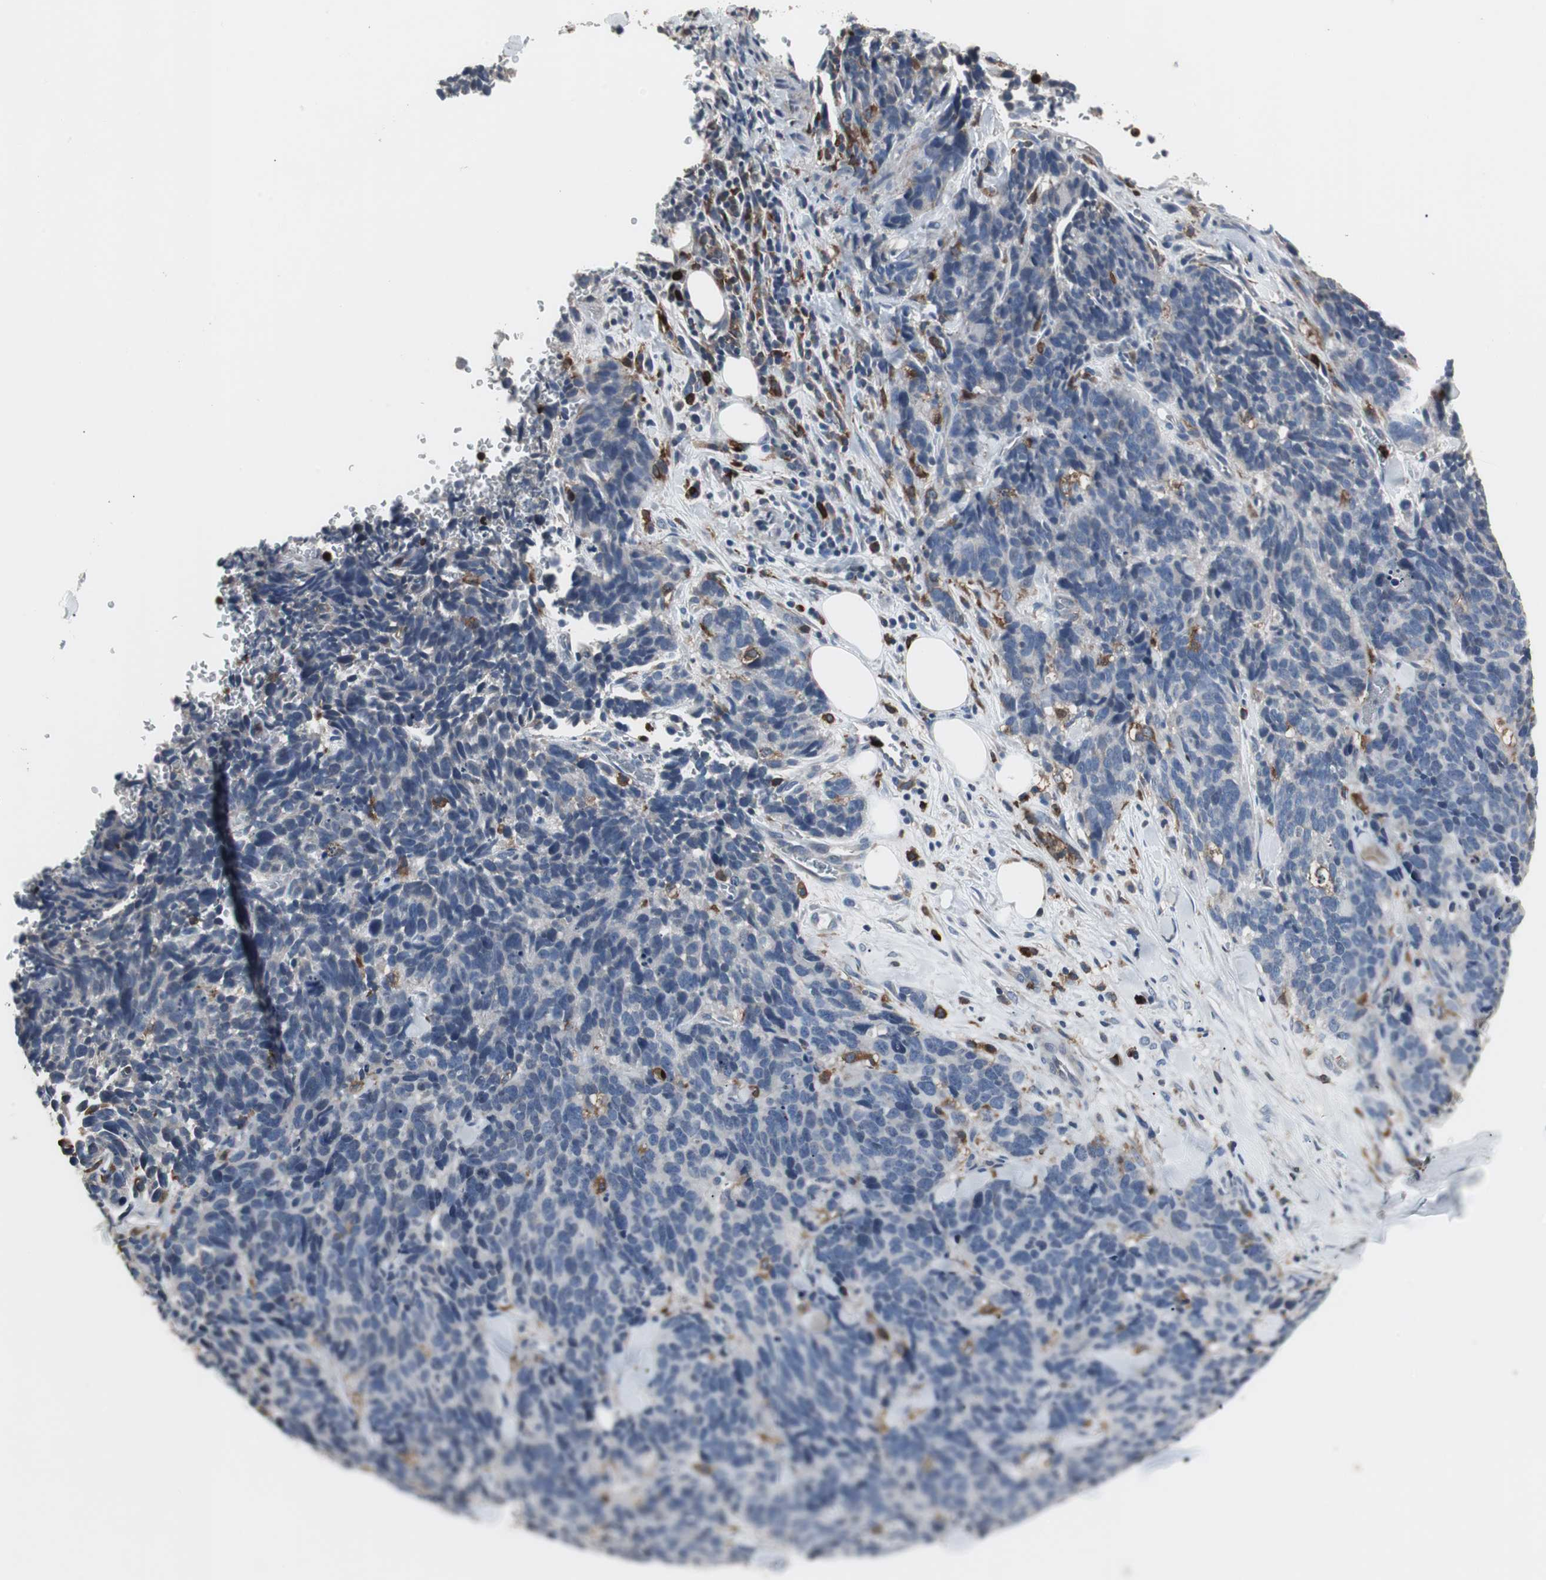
{"staining": {"intensity": "negative", "quantity": "none", "location": "none"}, "tissue": "lung cancer", "cell_type": "Tumor cells", "image_type": "cancer", "snomed": [{"axis": "morphology", "description": "Neoplasm, malignant, NOS"}, {"axis": "topography", "description": "Lung"}], "caption": "A photomicrograph of lung cancer stained for a protein displays no brown staining in tumor cells.", "gene": "NCF2", "patient": {"sex": "female", "age": 58}}